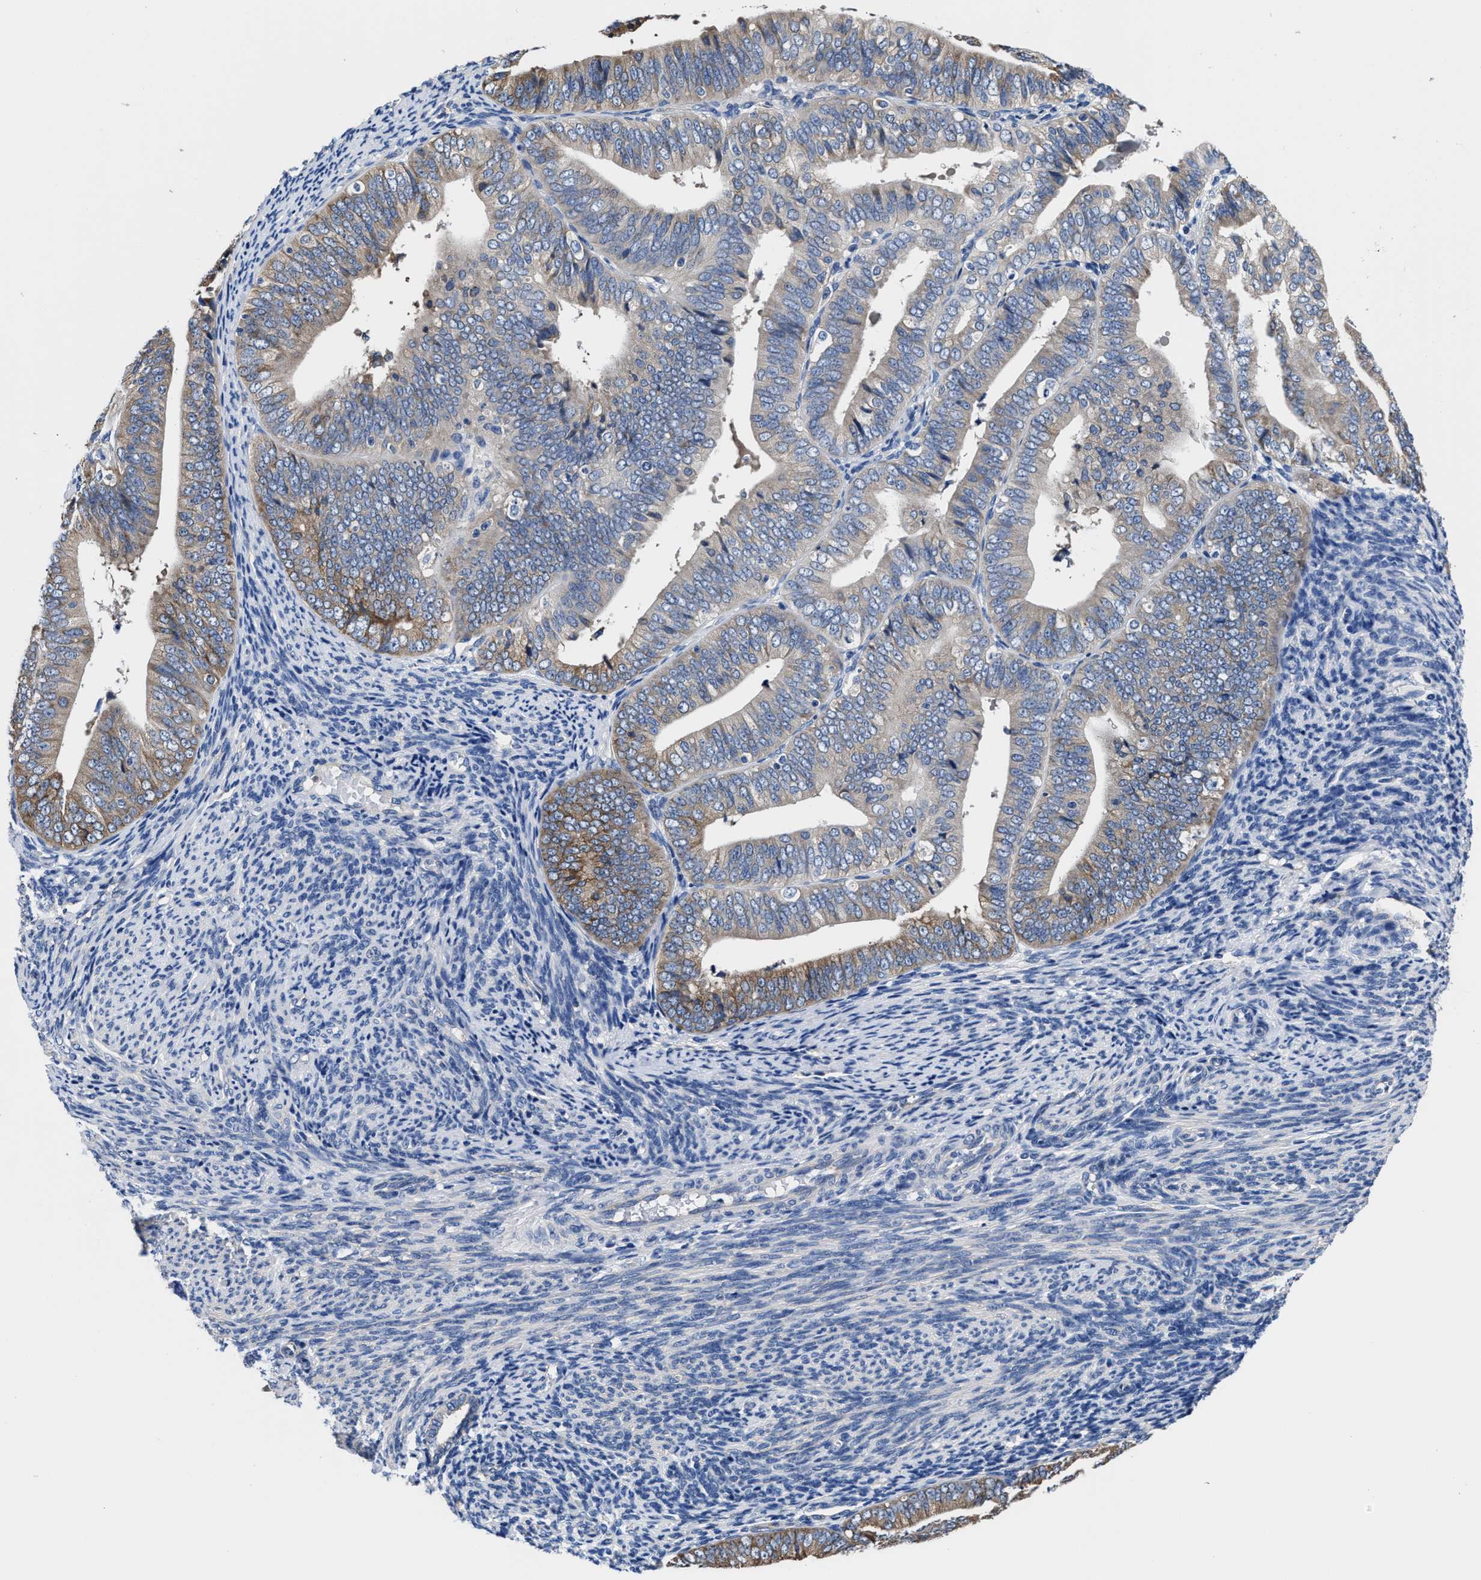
{"staining": {"intensity": "moderate", "quantity": "<25%", "location": "cytoplasmic/membranous"}, "tissue": "endometrial cancer", "cell_type": "Tumor cells", "image_type": "cancer", "snomed": [{"axis": "morphology", "description": "Adenocarcinoma, NOS"}, {"axis": "topography", "description": "Endometrium"}], "caption": "Protein expression analysis of endometrial cancer reveals moderate cytoplasmic/membranous expression in about <25% of tumor cells.", "gene": "SRPK2", "patient": {"sex": "female", "age": 63}}